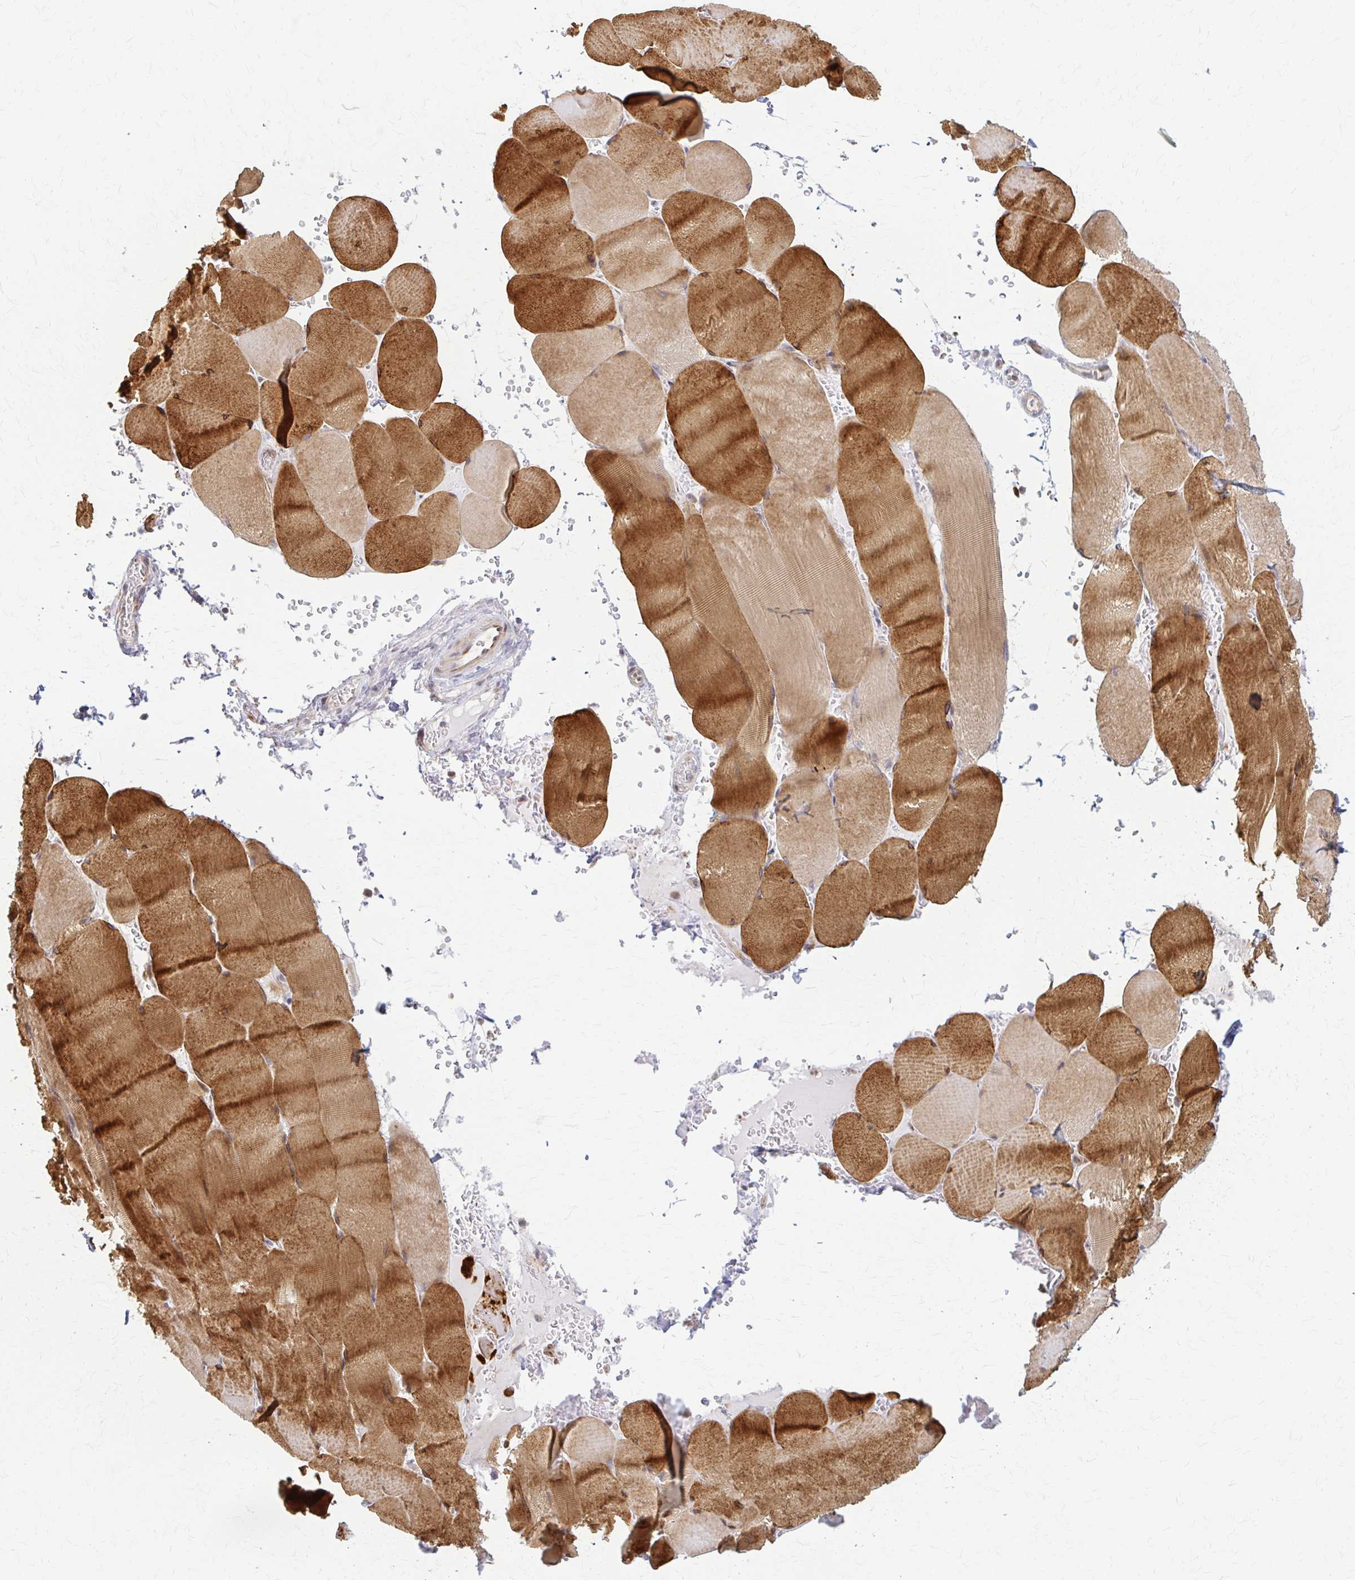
{"staining": {"intensity": "strong", "quantity": "25%-75%", "location": "cytoplasmic/membranous"}, "tissue": "skeletal muscle", "cell_type": "Myocytes", "image_type": "normal", "snomed": [{"axis": "morphology", "description": "Normal tissue, NOS"}, {"axis": "topography", "description": "Skeletal muscle"}, {"axis": "topography", "description": "Head-Neck"}], "caption": "Immunohistochemistry (DAB (3,3'-diaminobenzidine)) staining of benign skeletal muscle demonstrates strong cytoplasmic/membranous protein positivity in approximately 25%-75% of myocytes.", "gene": "ARHGAP35", "patient": {"sex": "male", "age": 66}}